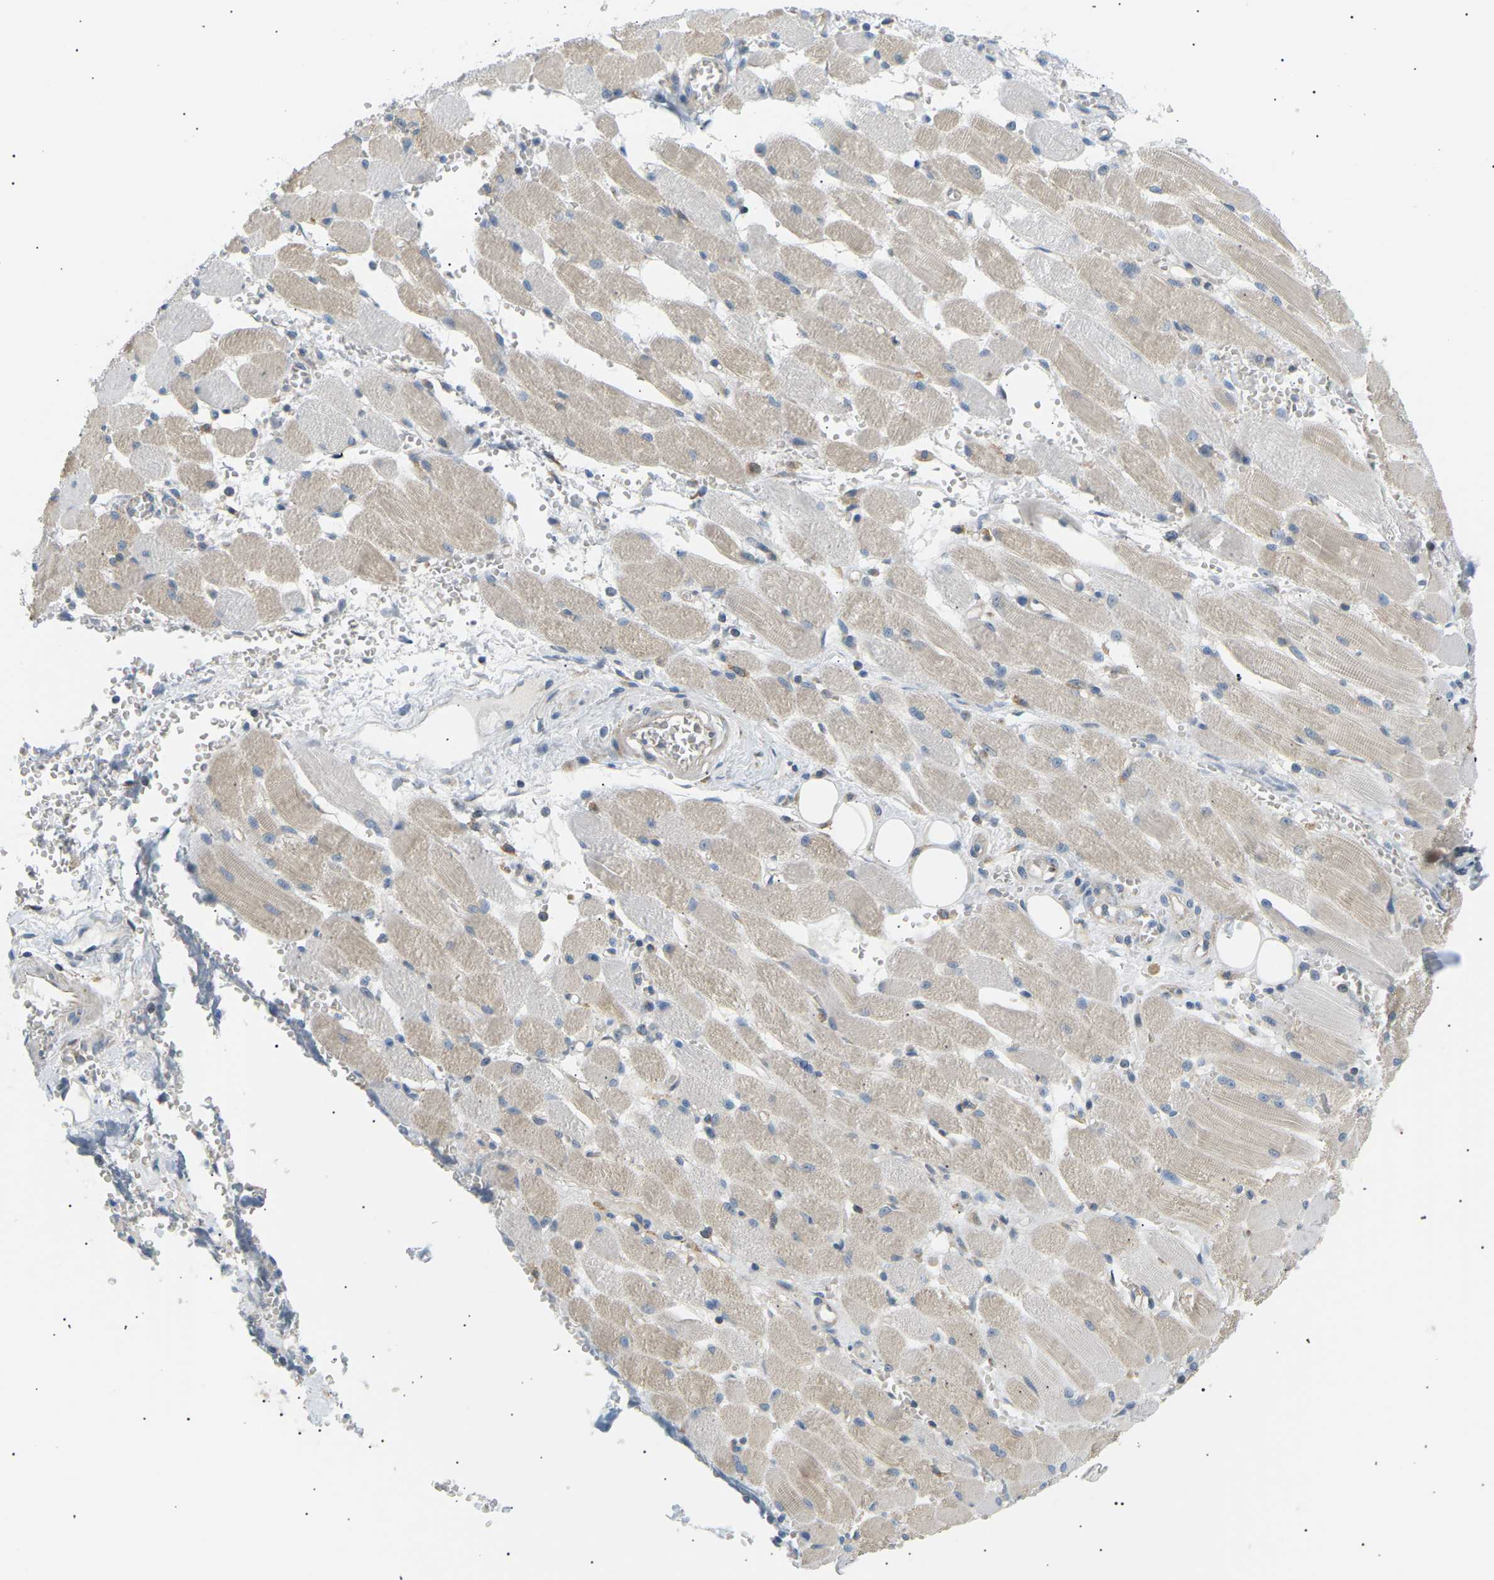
{"staining": {"intensity": "negative", "quantity": "none", "location": "none"}, "tissue": "adipose tissue", "cell_type": "Adipocytes", "image_type": "normal", "snomed": [{"axis": "morphology", "description": "Squamous cell carcinoma, NOS"}, {"axis": "topography", "description": "Oral tissue"}, {"axis": "topography", "description": "Head-Neck"}], "caption": "This photomicrograph is of unremarkable adipose tissue stained with immunohistochemistry to label a protein in brown with the nuclei are counter-stained blue. There is no positivity in adipocytes. (DAB IHC with hematoxylin counter stain).", "gene": "TBC1D8", "patient": {"sex": "female", "age": 50}}